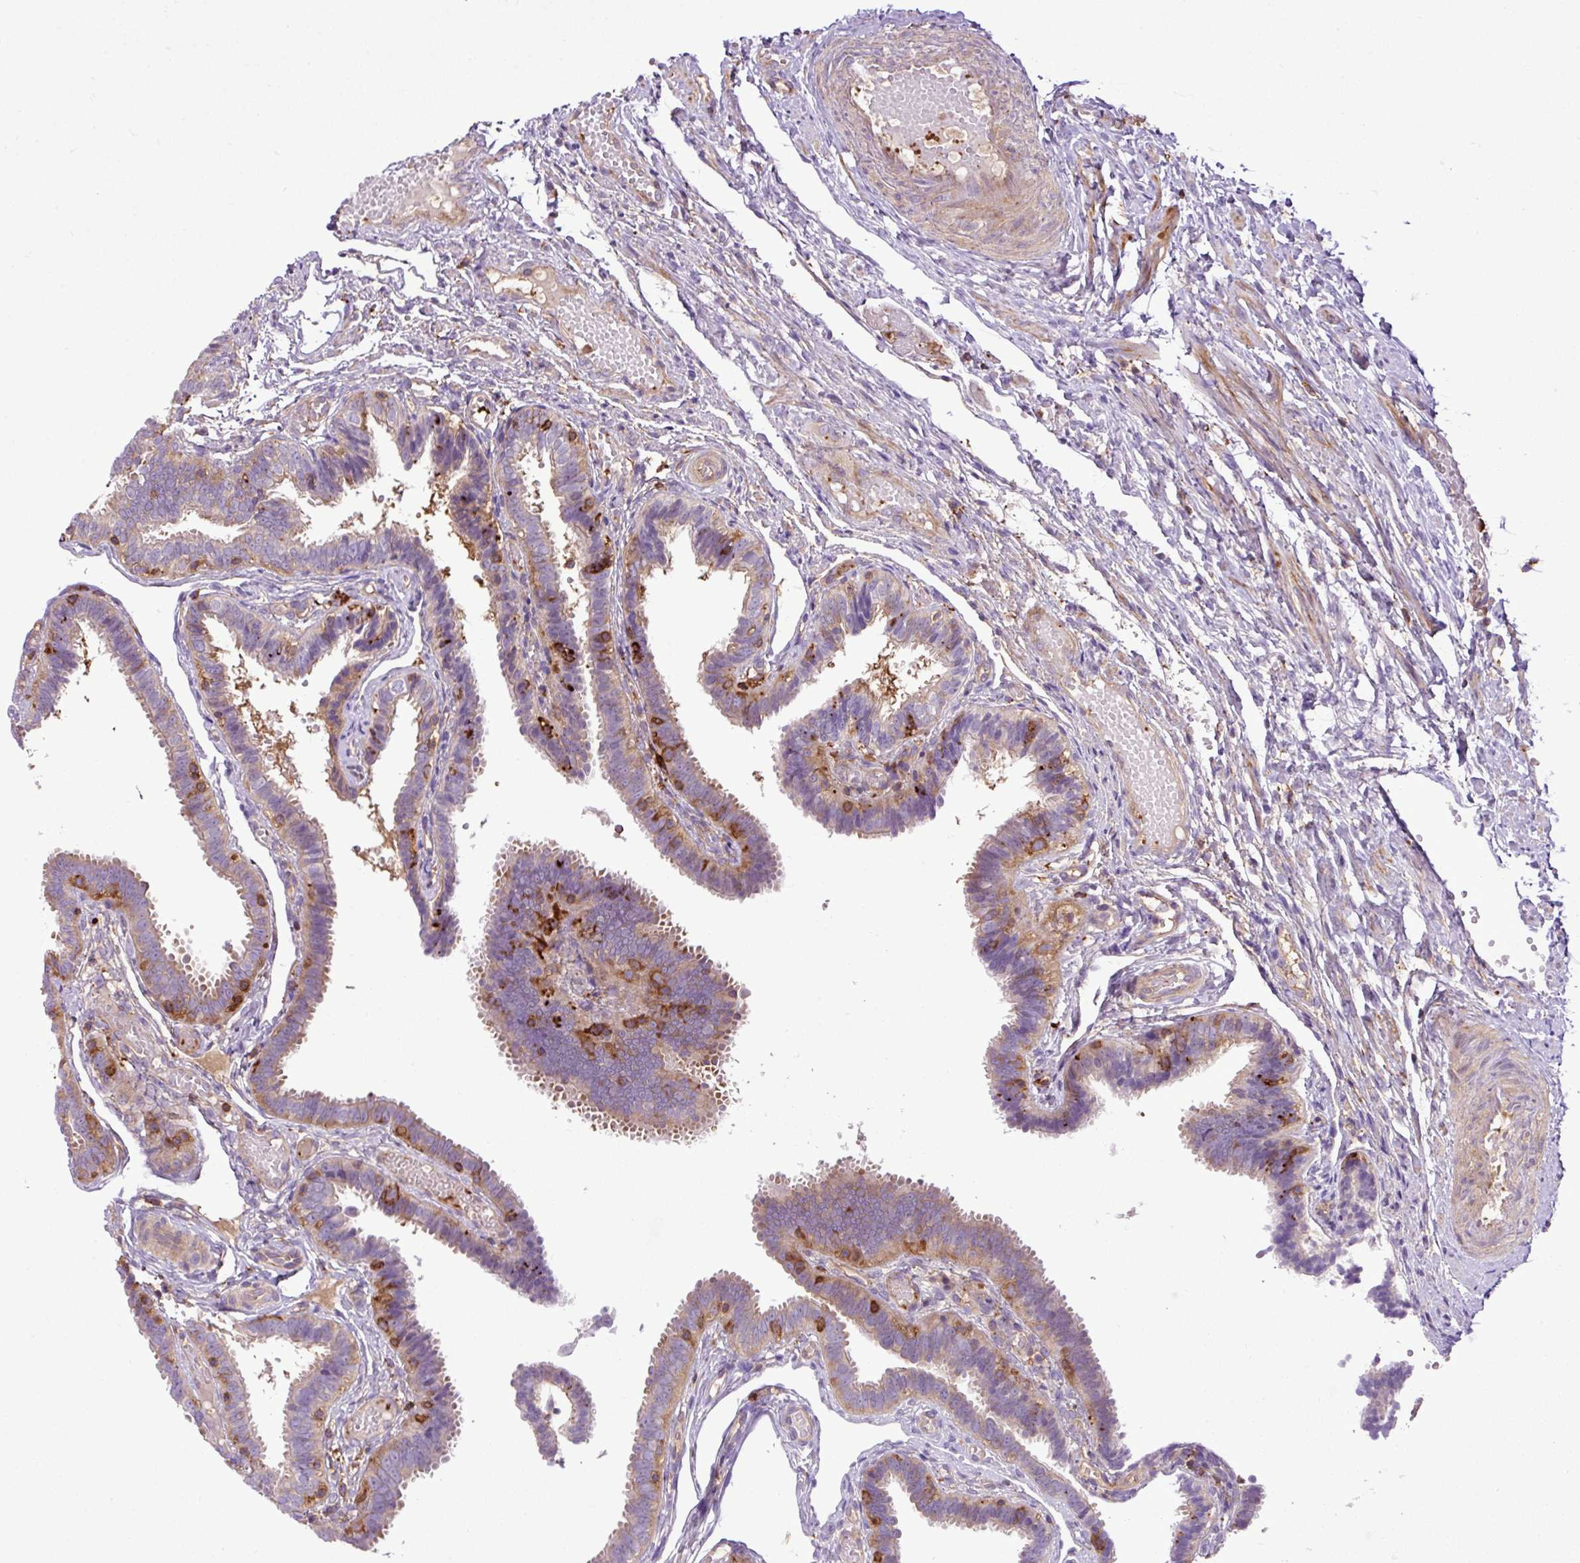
{"staining": {"intensity": "moderate", "quantity": "25%-75%", "location": "cytoplasmic/membranous"}, "tissue": "fallopian tube", "cell_type": "Glandular cells", "image_type": "normal", "snomed": [{"axis": "morphology", "description": "Normal tissue, NOS"}, {"axis": "topography", "description": "Fallopian tube"}], "caption": "A high-resolution image shows immunohistochemistry staining of benign fallopian tube, which exhibits moderate cytoplasmic/membranous expression in about 25%-75% of glandular cells. The staining was performed using DAB (3,3'-diaminobenzidine), with brown indicating positive protein expression. Nuclei are stained blue with hematoxylin.", "gene": "PGAP6", "patient": {"sex": "female", "age": 37}}